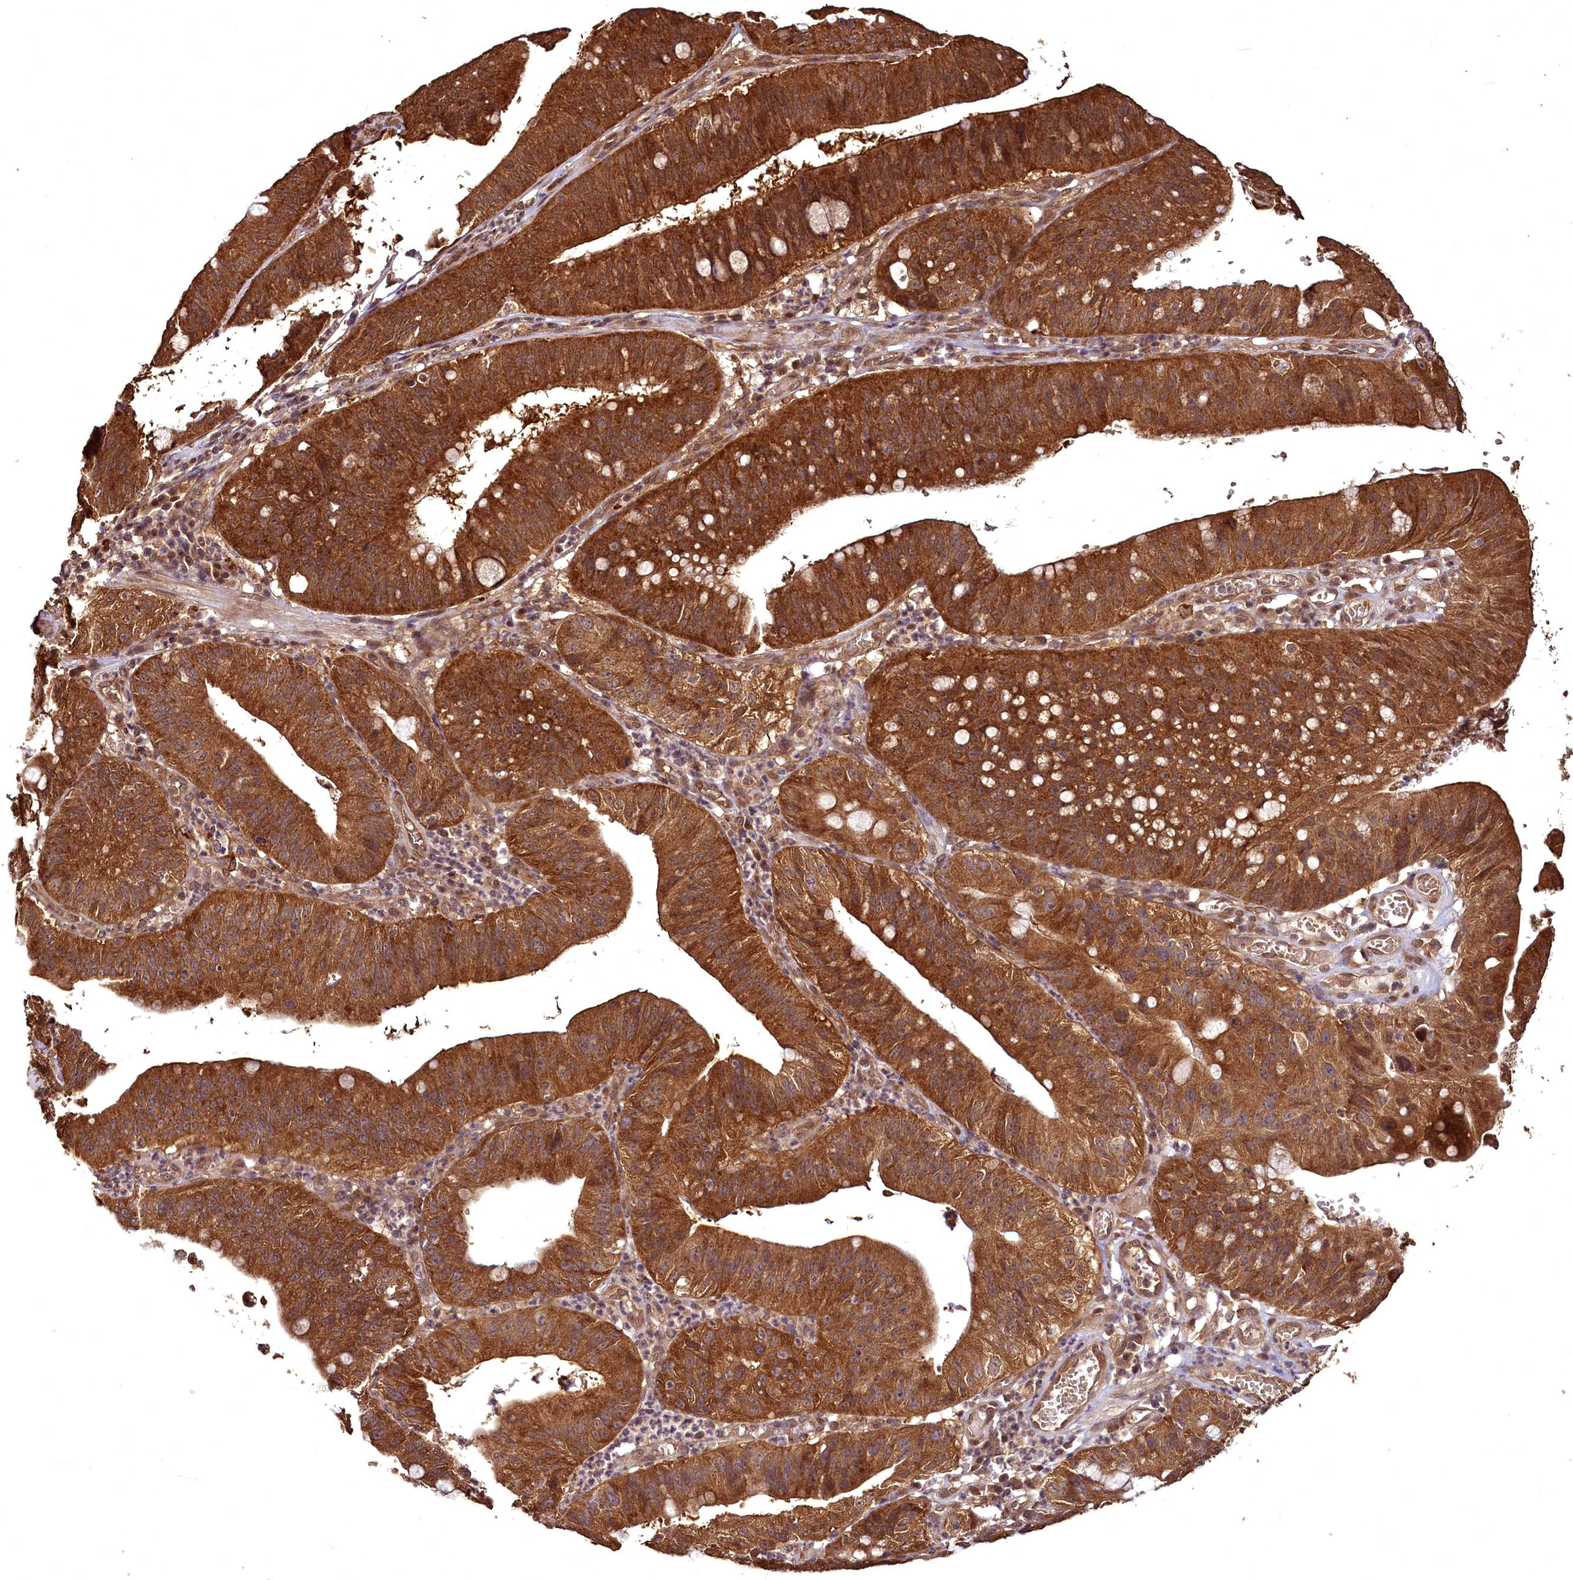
{"staining": {"intensity": "strong", "quantity": ">75%", "location": "cytoplasmic/membranous"}, "tissue": "stomach cancer", "cell_type": "Tumor cells", "image_type": "cancer", "snomed": [{"axis": "morphology", "description": "Adenocarcinoma, NOS"}, {"axis": "topography", "description": "Stomach"}], "caption": "DAB immunohistochemical staining of stomach cancer (adenocarcinoma) demonstrates strong cytoplasmic/membranous protein positivity in approximately >75% of tumor cells. (Brightfield microscopy of DAB IHC at high magnification).", "gene": "VPS51", "patient": {"sex": "male", "age": 59}}